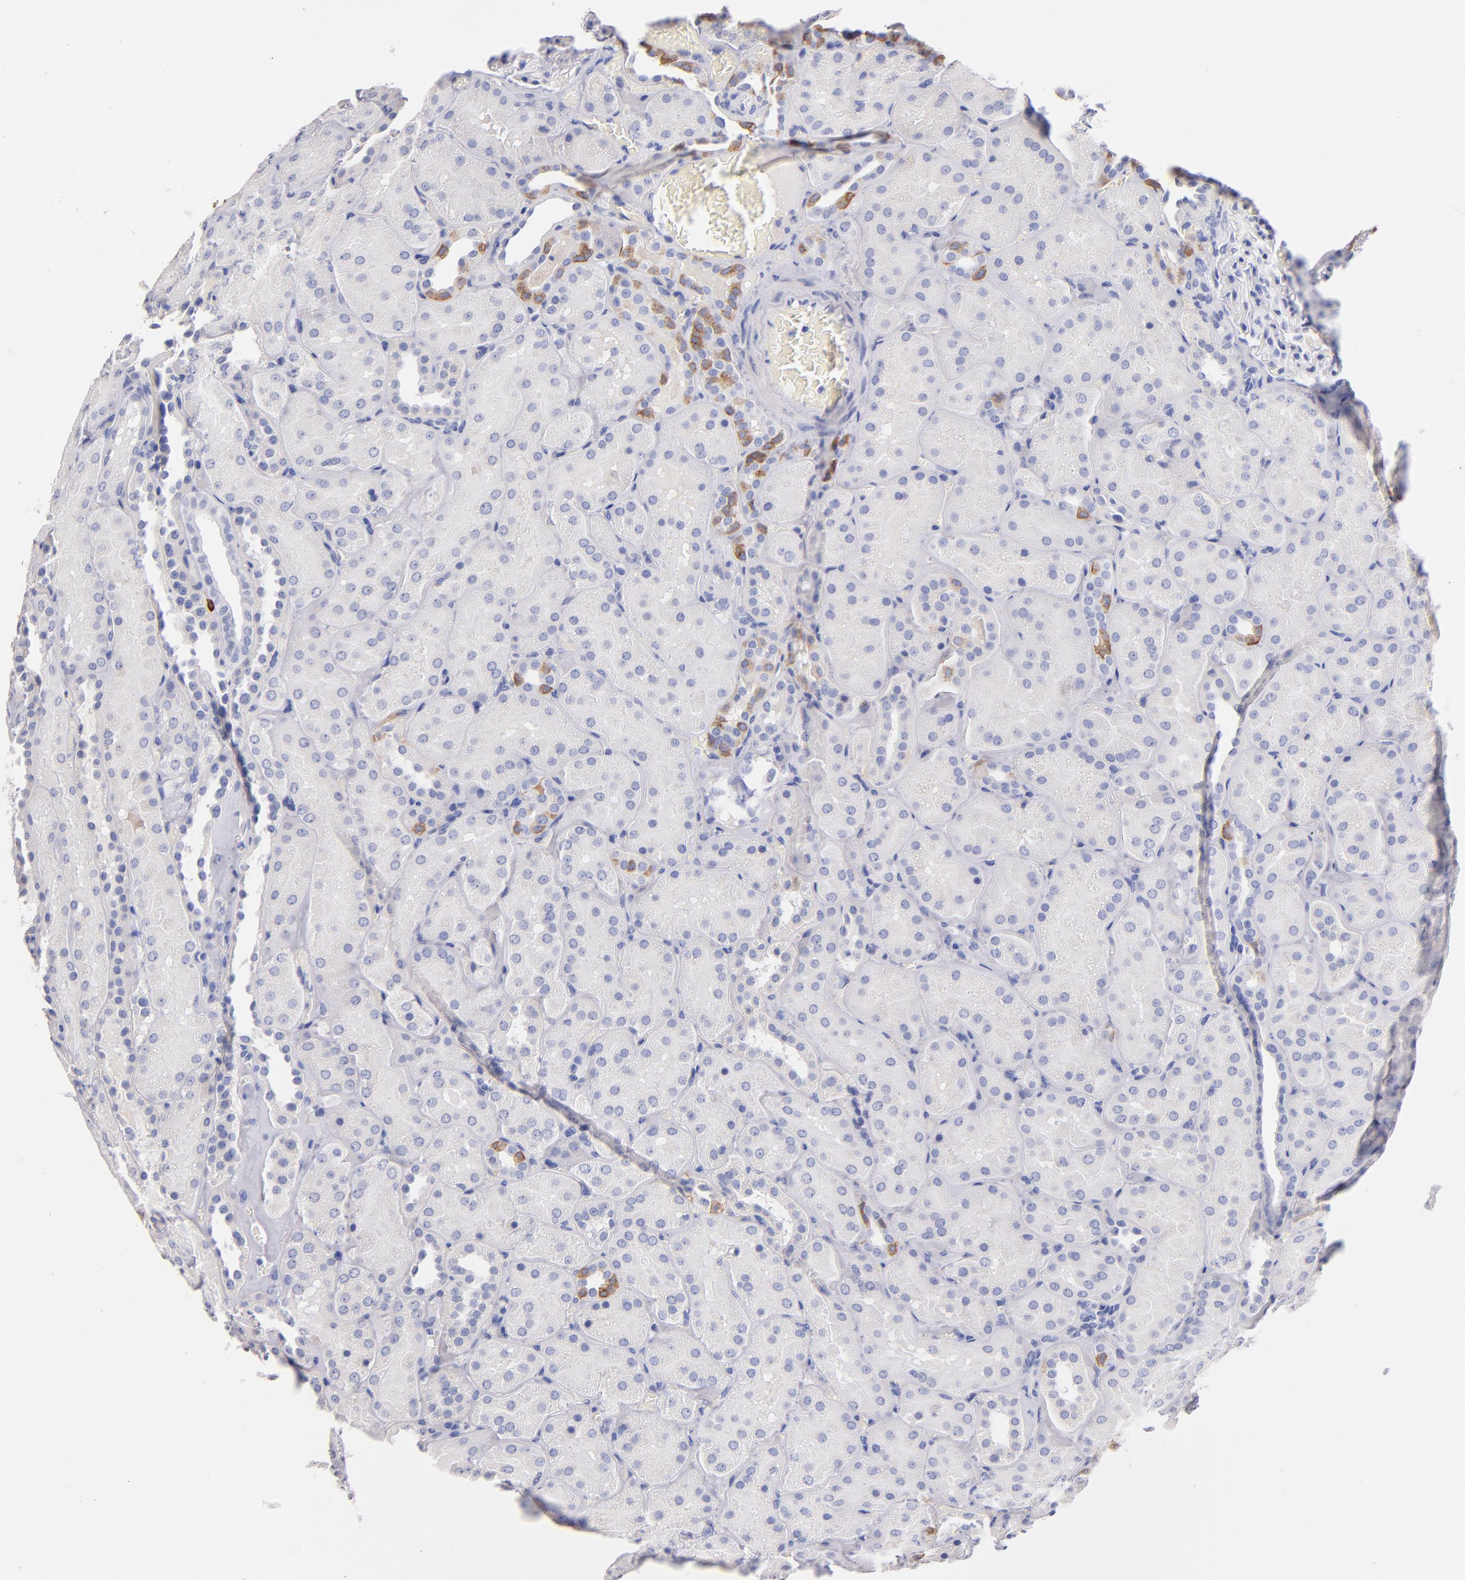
{"staining": {"intensity": "negative", "quantity": "none", "location": "none"}, "tissue": "kidney", "cell_type": "Cells in glomeruli", "image_type": "normal", "snomed": [{"axis": "morphology", "description": "Normal tissue, NOS"}, {"axis": "topography", "description": "Kidney"}], "caption": "This is a histopathology image of immunohistochemistry (IHC) staining of unremarkable kidney, which shows no staining in cells in glomeruli.", "gene": "KIT", "patient": {"sex": "male", "age": 28}}